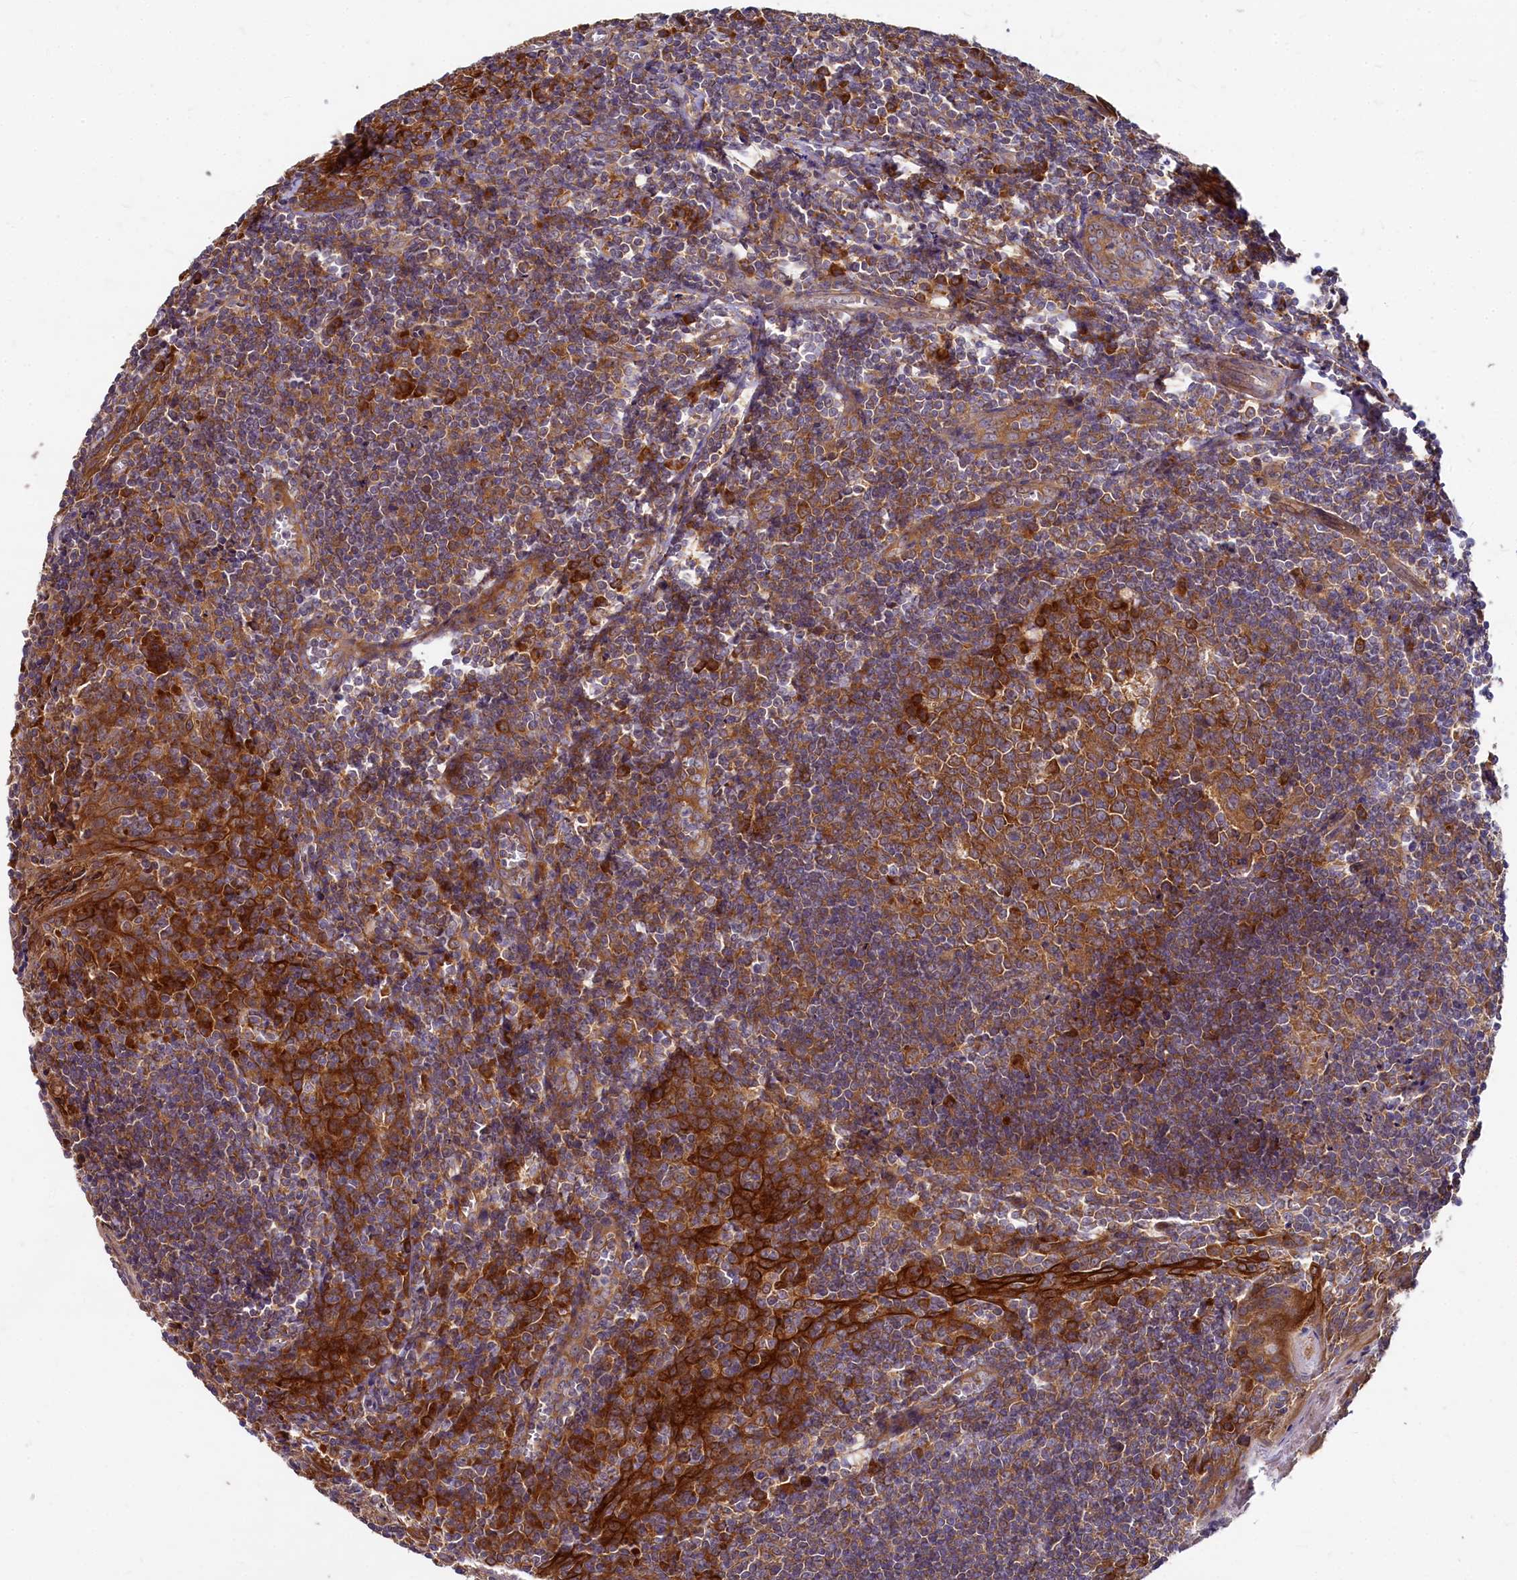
{"staining": {"intensity": "moderate", "quantity": ">75%", "location": "cytoplasmic/membranous"}, "tissue": "tonsil", "cell_type": "Germinal center cells", "image_type": "normal", "snomed": [{"axis": "morphology", "description": "Normal tissue, NOS"}, {"axis": "topography", "description": "Tonsil"}], "caption": "Brown immunohistochemical staining in benign tonsil shows moderate cytoplasmic/membranous staining in about >75% of germinal center cells. (brown staining indicates protein expression, while blue staining denotes nuclei).", "gene": "EIF2B2", "patient": {"sex": "male", "age": 27}}